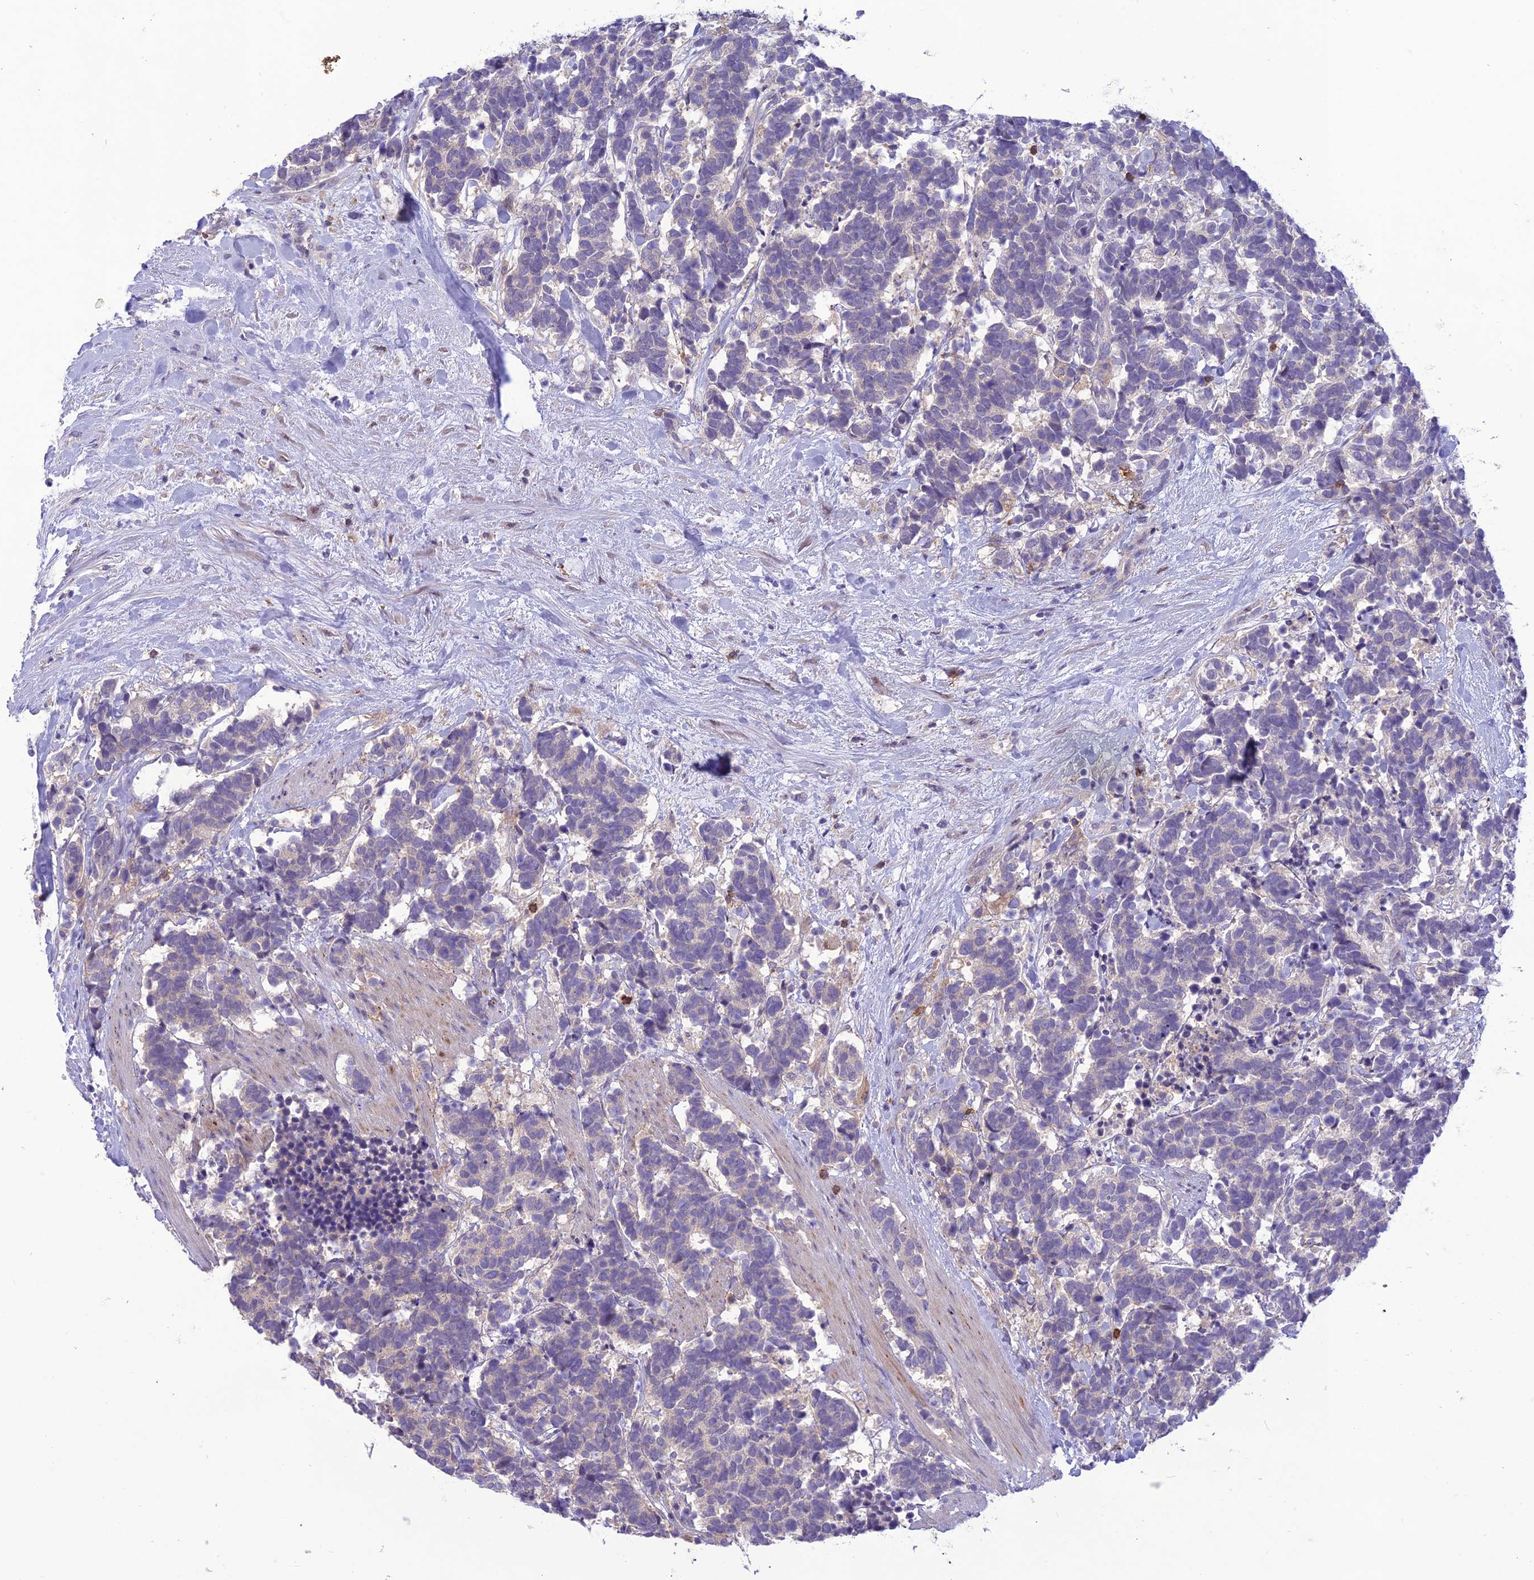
{"staining": {"intensity": "negative", "quantity": "none", "location": "none"}, "tissue": "carcinoid", "cell_type": "Tumor cells", "image_type": "cancer", "snomed": [{"axis": "morphology", "description": "Carcinoma, NOS"}, {"axis": "morphology", "description": "Carcinoid, malignant, NOS"}, {"axis": "topography", "description": "Prostate"}], "caption": "DAB (3,3'-diaminobenzidine) immunohistochemical staining of human carcinoma displays no significant expression in tumor cells. The staining was performed using DAB to visualize the protein expression in brown, while the nuclei were stained in blue with hematoxylin (Magnification: 20x).", "gene": "ITGAE", "patient": {"sex": "male", "age": 57}}